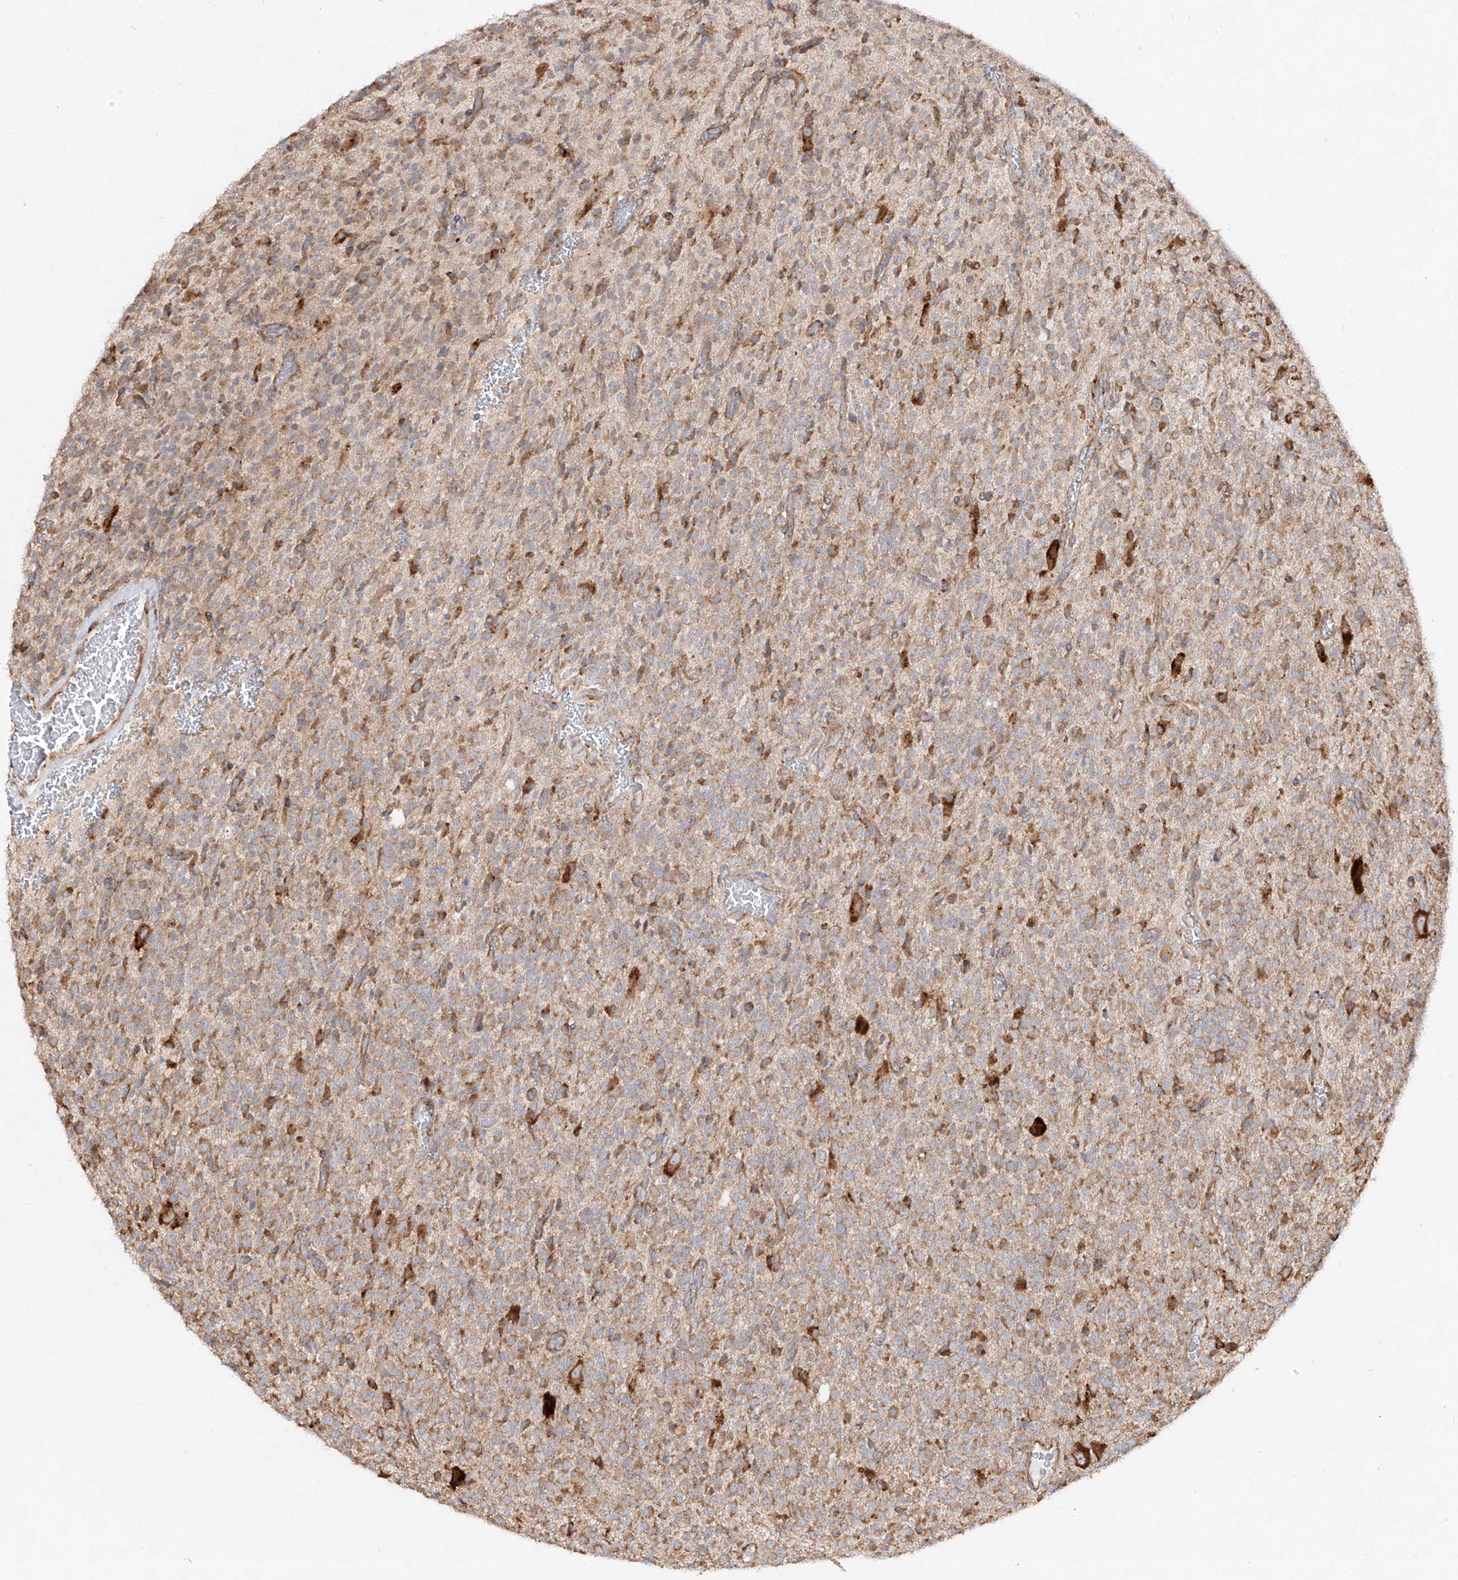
{"staining": {"intensity": "moderate", "quantity": ">75%", "location": "cytoplasmic/membranous"}, "tissue": "glioma", "cell_type": "Tumor cells", "image_type": "cancer", "snomed": [{"axis": "morphology", "description": "Glioma, malignant, High grade"}, {"axis": "topography", "description": "Brain"}], "caption": "Immunohistochemical staining of glioma reveals moderate cytoplasmic/membranous protein staining in approximately >75% of tumor cells.", "gene": "RPS25", "patient": {"sex": "male", "age": 34}}